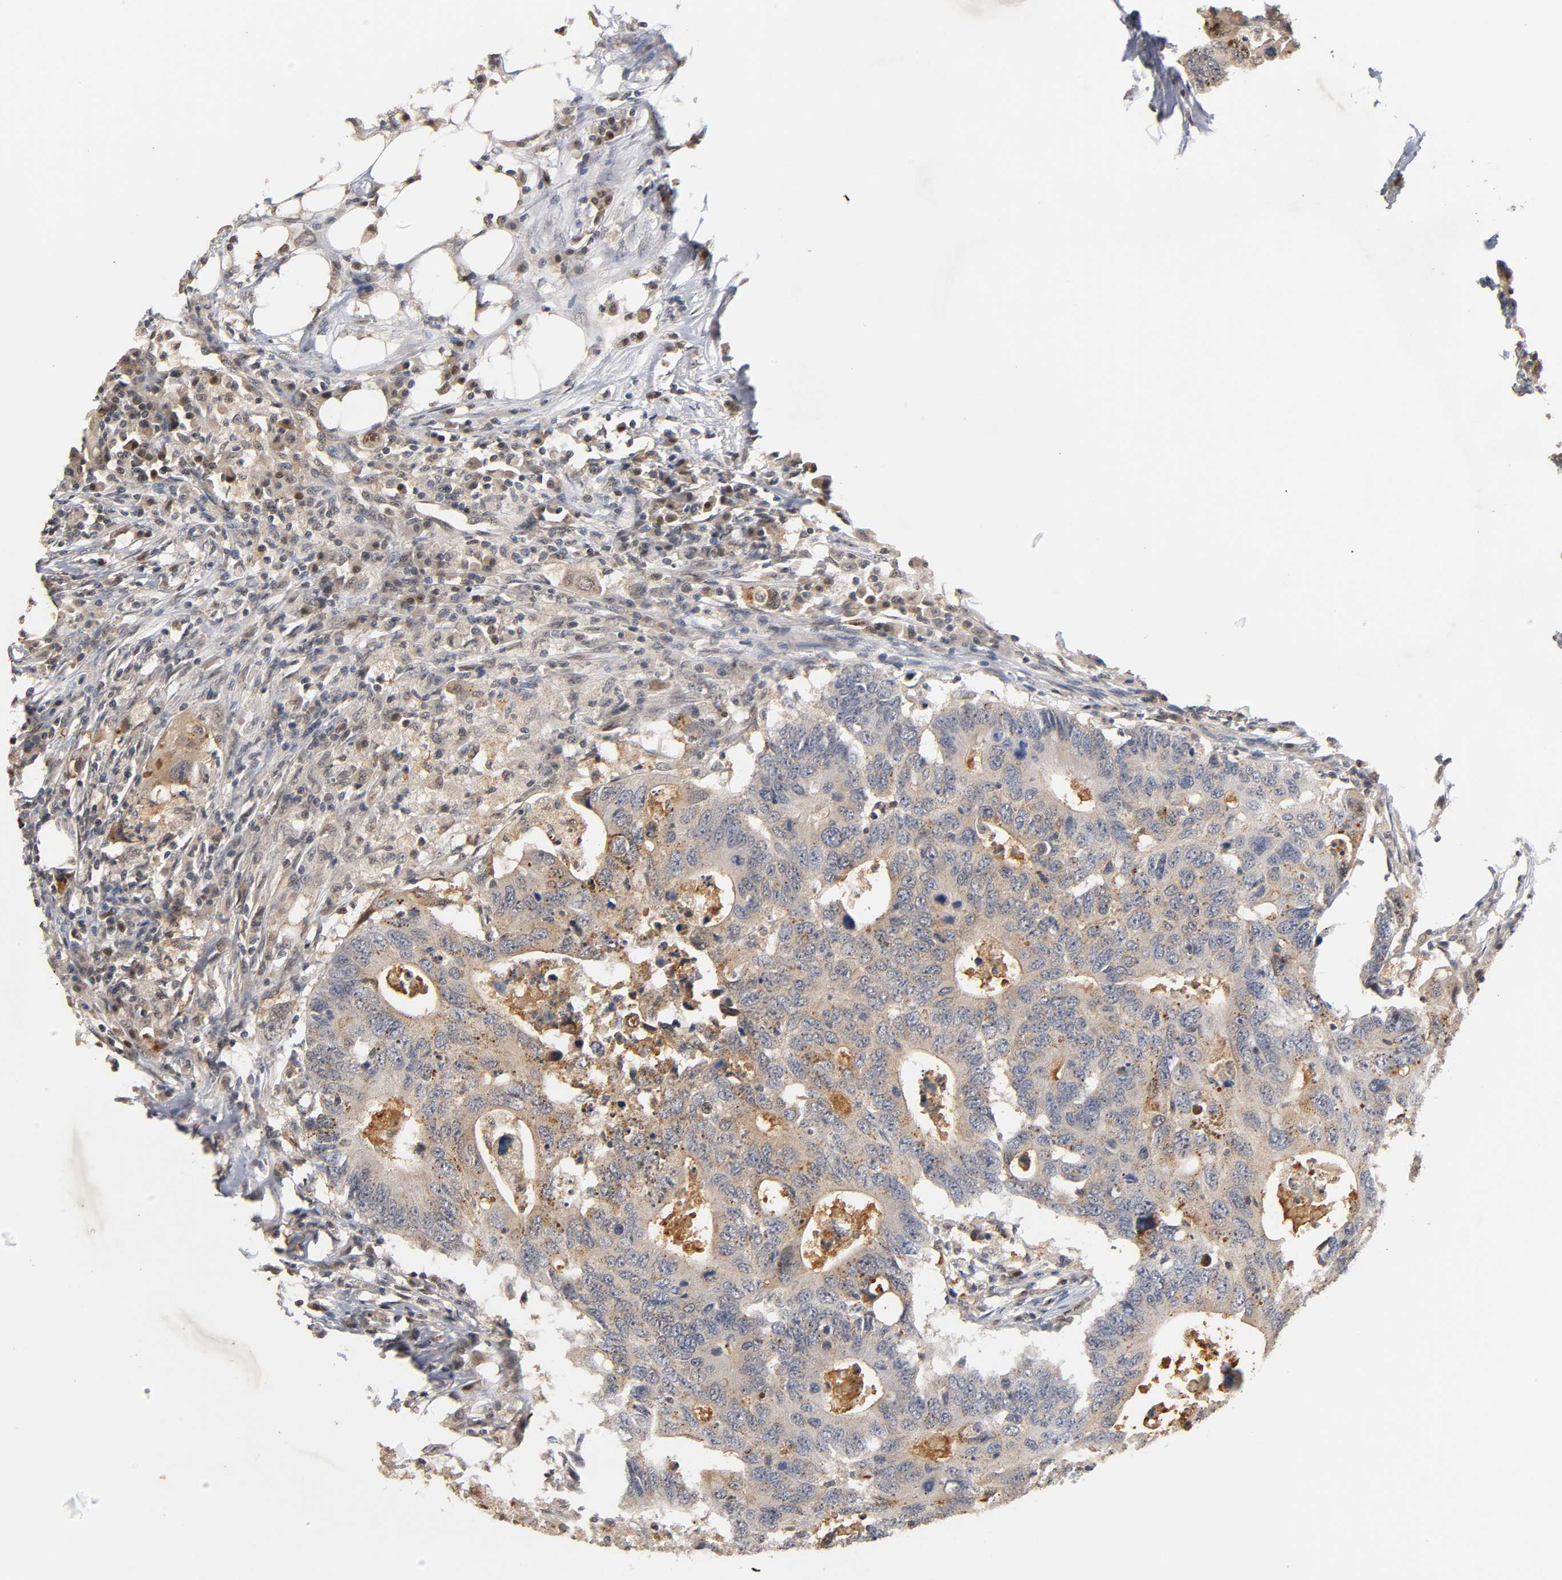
{"staining": {"intensity": "weak", "quantity": "25%-75%", "location": "cytoplasmic/membranous"}, "tissue": "colorectal cancer", "cell_type": "Tumor cells", "image_type": "cancer", "snomed": [{"axis": "morphology", "description": "Adenocarcinoma, NOS"}, {"axis": "topography", "description": "Colon"}], "caption": "Colorectal adenocarcinoma tissue demonstrates weak cytoplasmic/membranous staining in about 25%-75% of tumor cells, visualized by immunohistochemistry.", "gene": "UBC", "patient": {"sex": "male", "age": 71}}